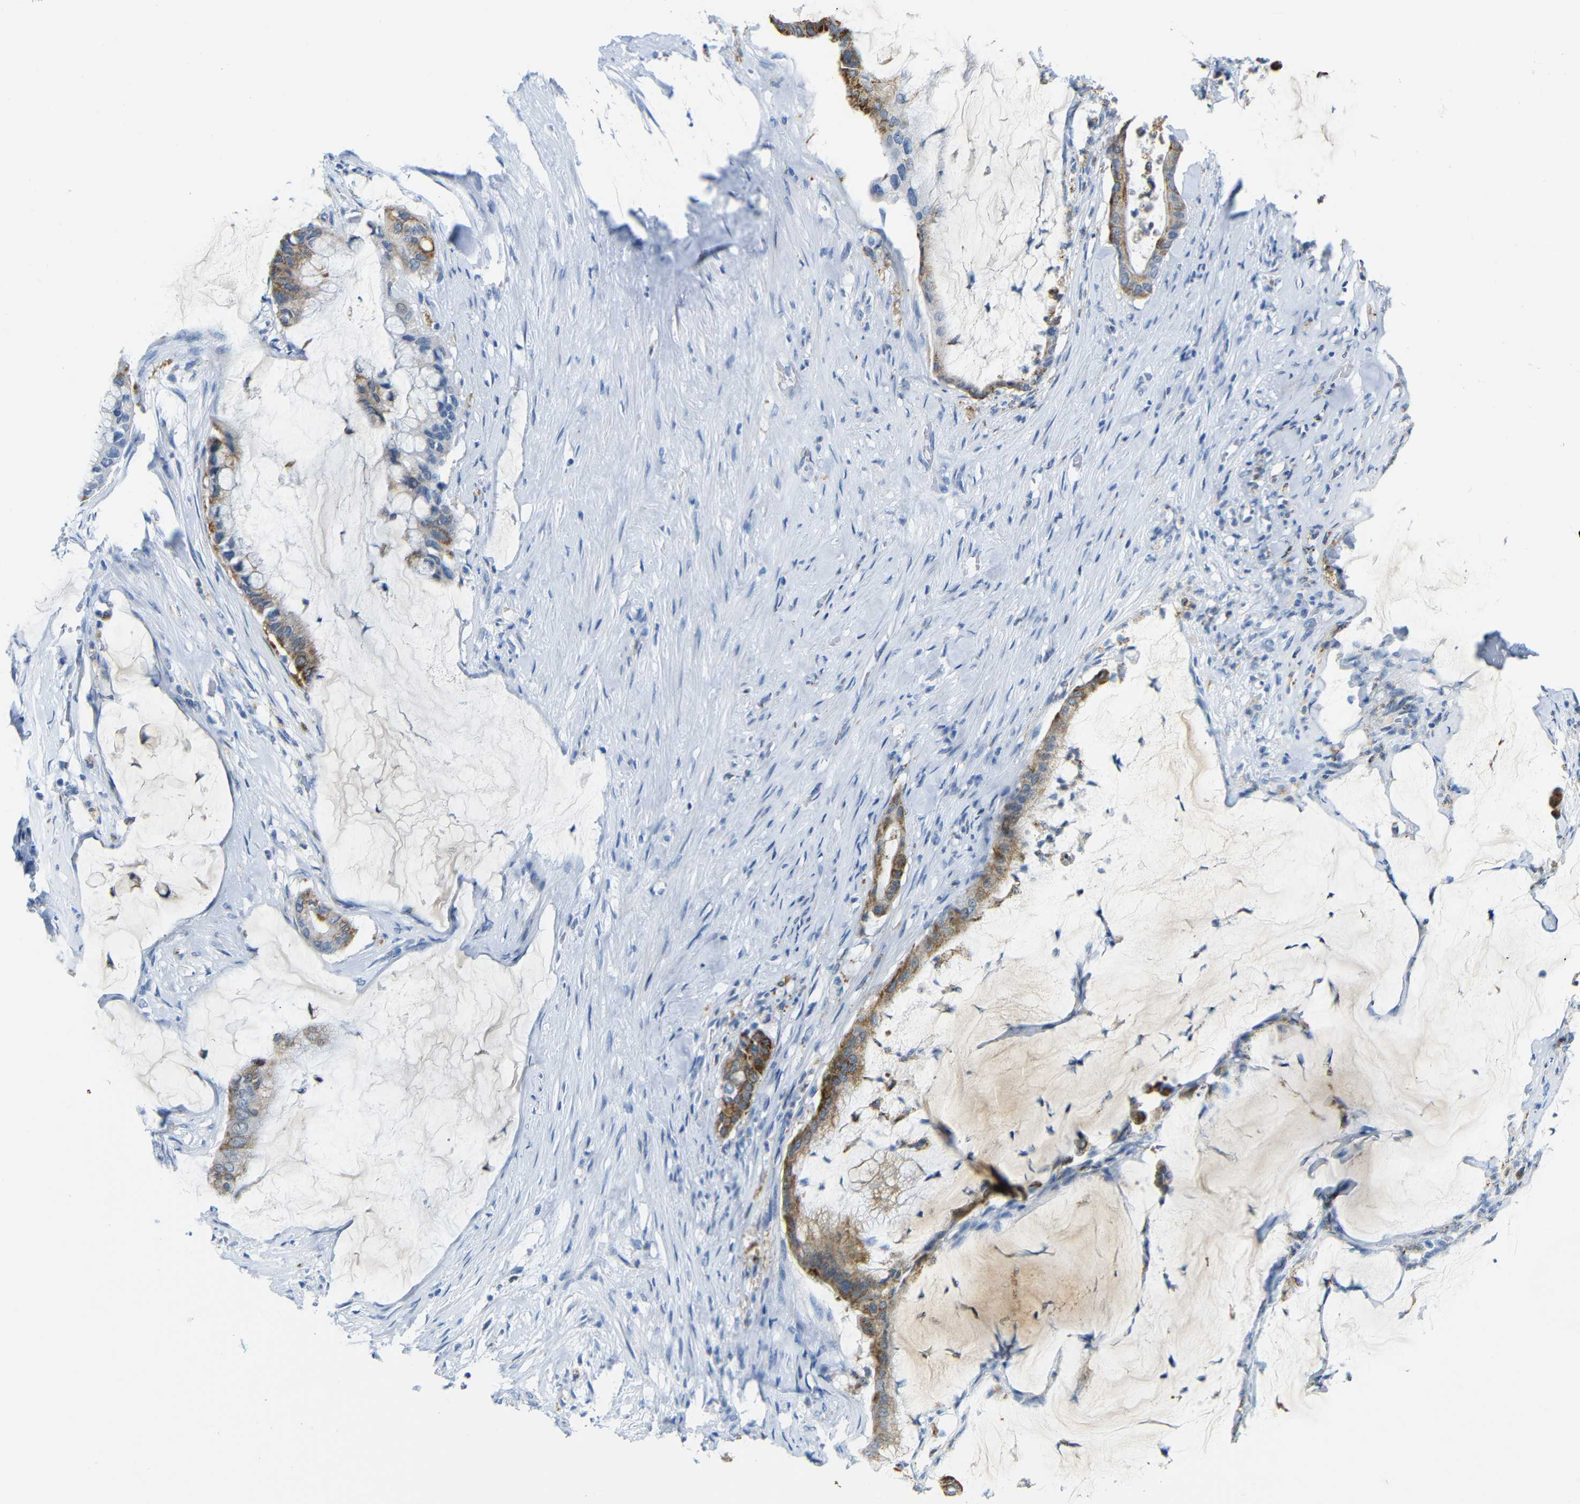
{"staining": {"intensity": "moderate", "quantity": ">75%", "location": "cytoplasmic/membranous"}, "tissue": "pancreatic cancer", "cell_type": "Tumor cells", "image_type": "cancer", "snomed": [{"axis": "morphology", "description": "Adenocarcinoma, NOS"}, {"axis": "topography", "description": "Pancreas"}], "caption": "Immunohistochemical staining of human pancreatic cancer (adenocarcinoma) displays medium levels of moderate cytoplasmic/membranous protein staining in about >75% of tumor cells. The staining was performed using DAB, with brown indicating positive protein expression. Nuclei are stained blue with hematoxylin.", "gene": "C15orf48", "patient": {"sex": "male", "age": 41}}